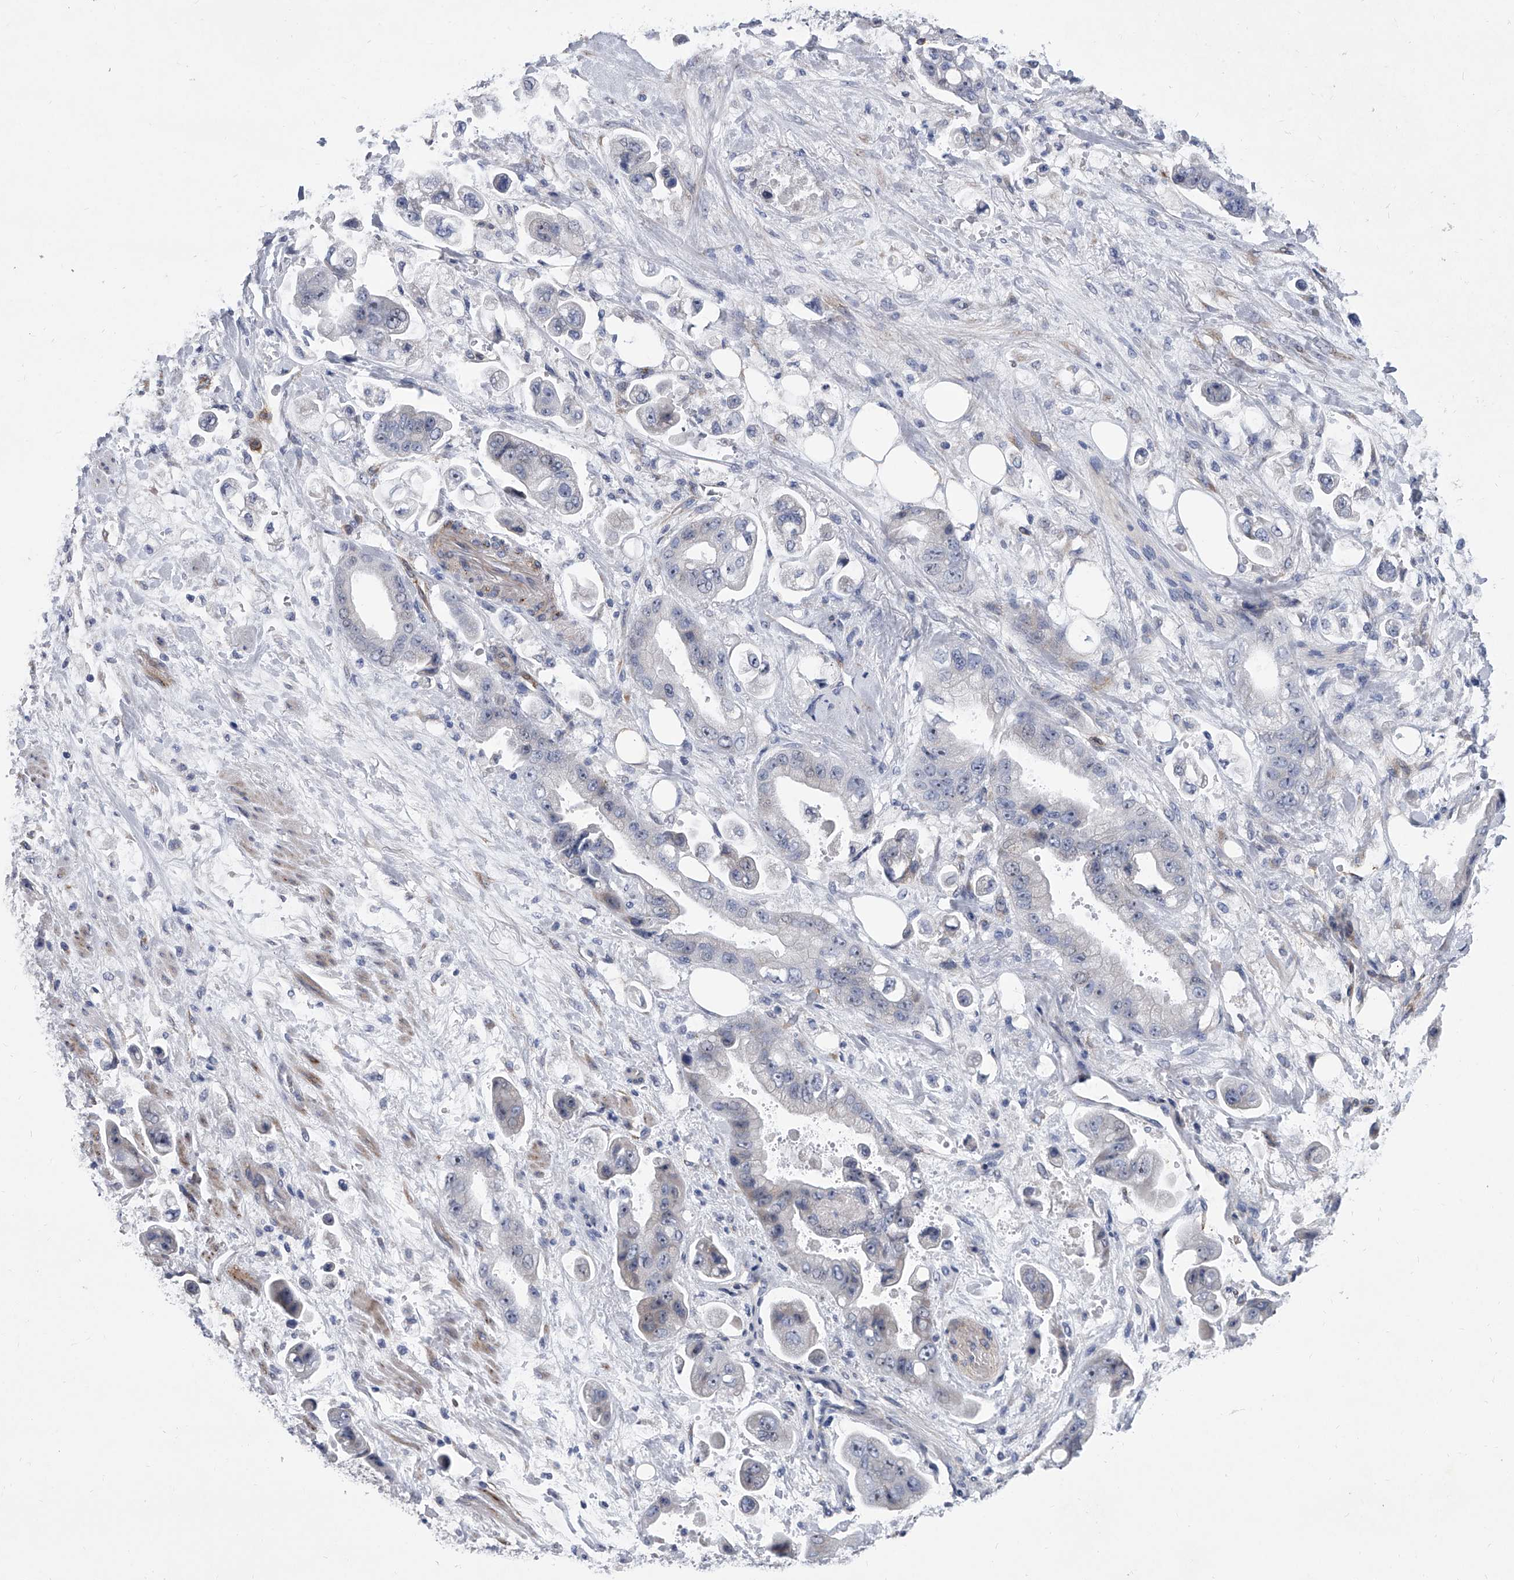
{"staining": {"intensity": "negative", "quantity": "none", "location": "none"}, "tissue": "stomach cancer", "cell_type": "Tumor cells", "image_type": "cancer", "snomed": [{"axis": "morphology", "description": "Adenocarcinoma, NOS"}, {"axis": "topography", "description": "Stomach"}], "caption": "There is no significant expression in tumor cells of stomach cancer. (Brightfield microscopy of DAB (3,3'-diaminobenzidine) IHC at high magnification).", "gene": "ALG14", "patient": {"sex": "male", "age": 62}}